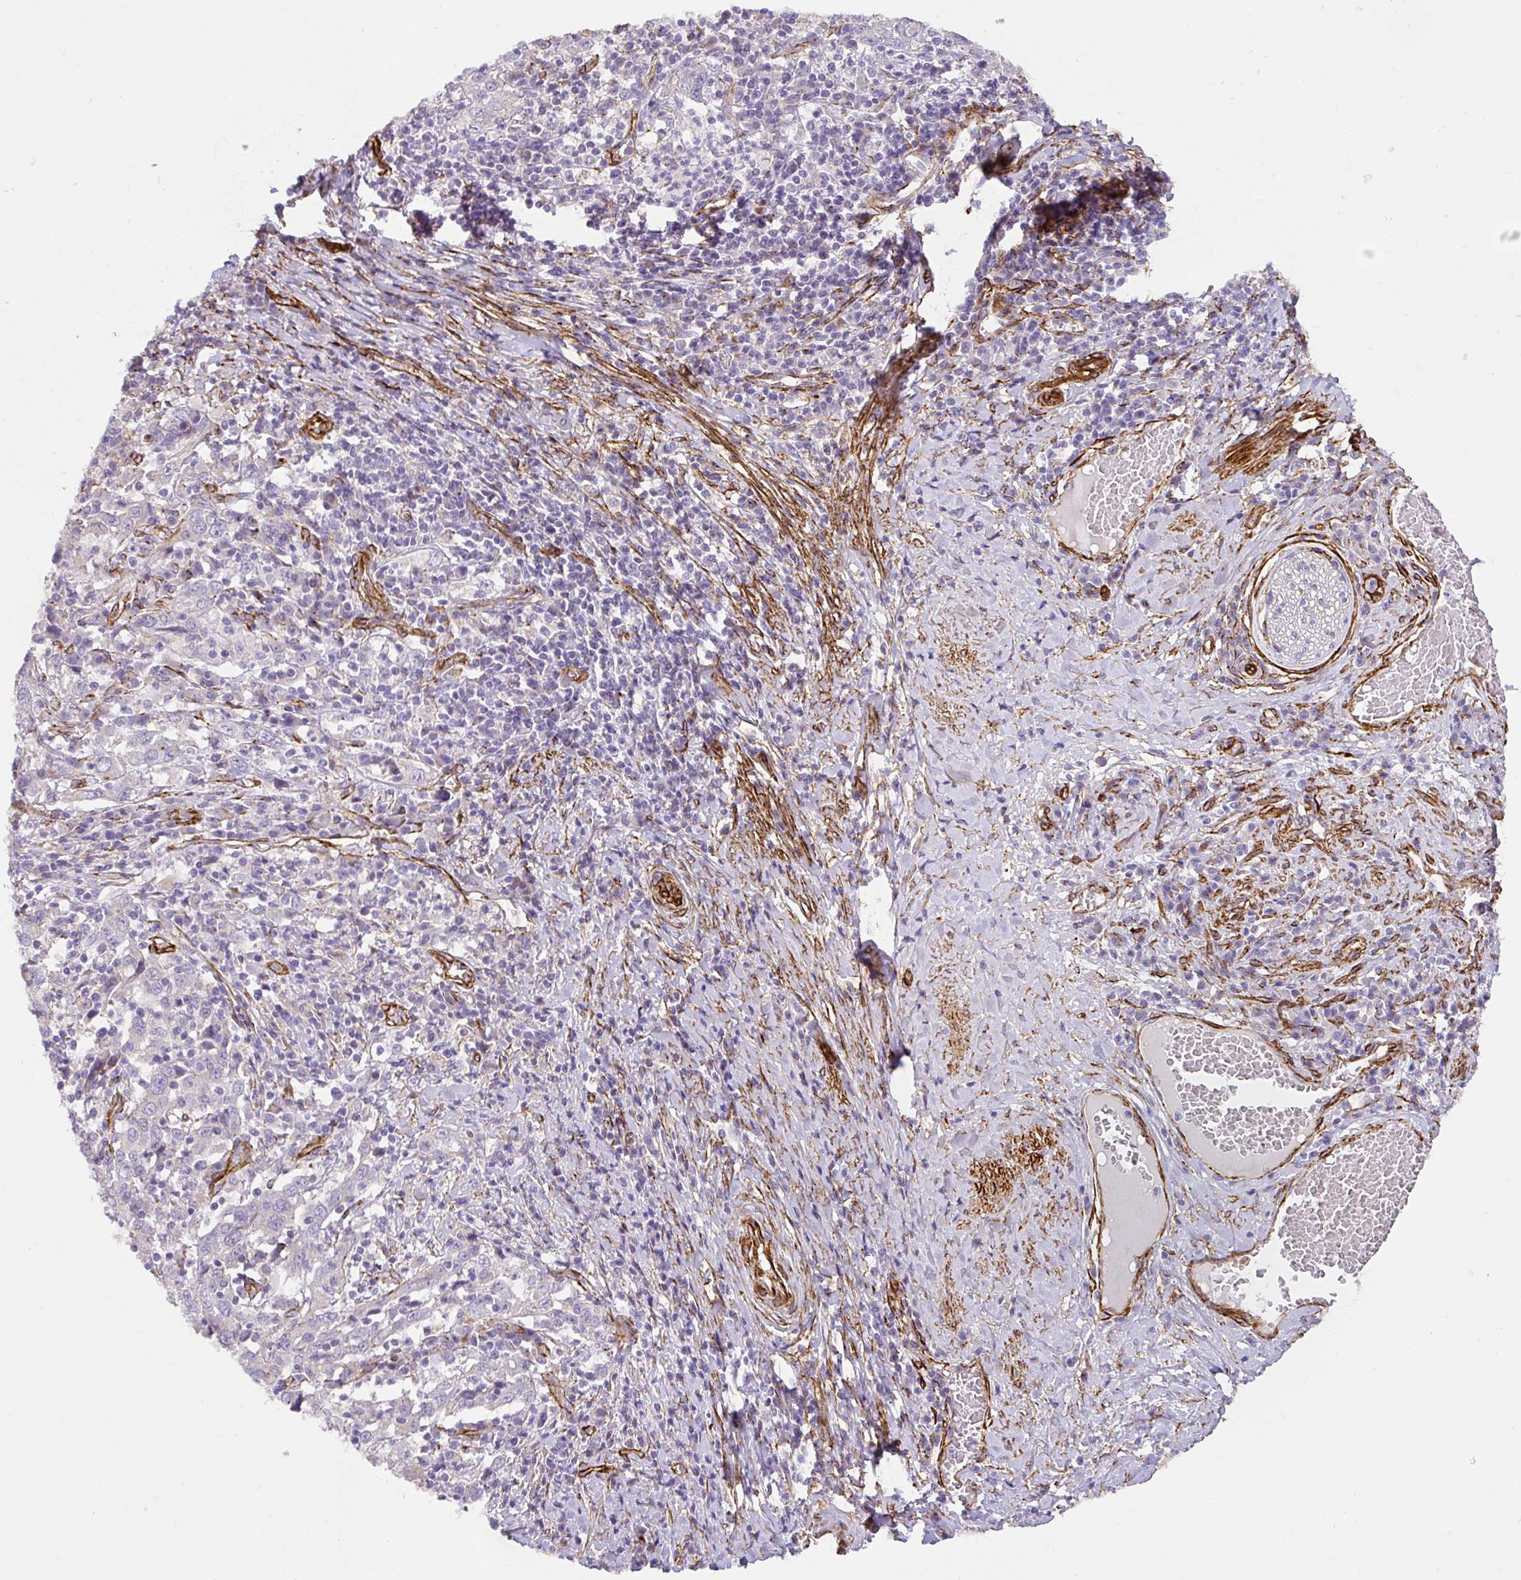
{"staining": {"intensity": "negative", "quantity": "none", "location": "none"}, "tissue": "cervical cancer", "cell_type": "Tumor cells", "image_type": "cancer", "snomed": [{"axis": "morphology", "description": "Squamous cell carcinoma, NOS"}, {"axis": "topography", "description": "Cervix"}], "caption": "Tumor cells show no significant protein expression in cervical cancer.", "gene": "SLC25A17", "patient": {"sex": "female", "age": 46}}